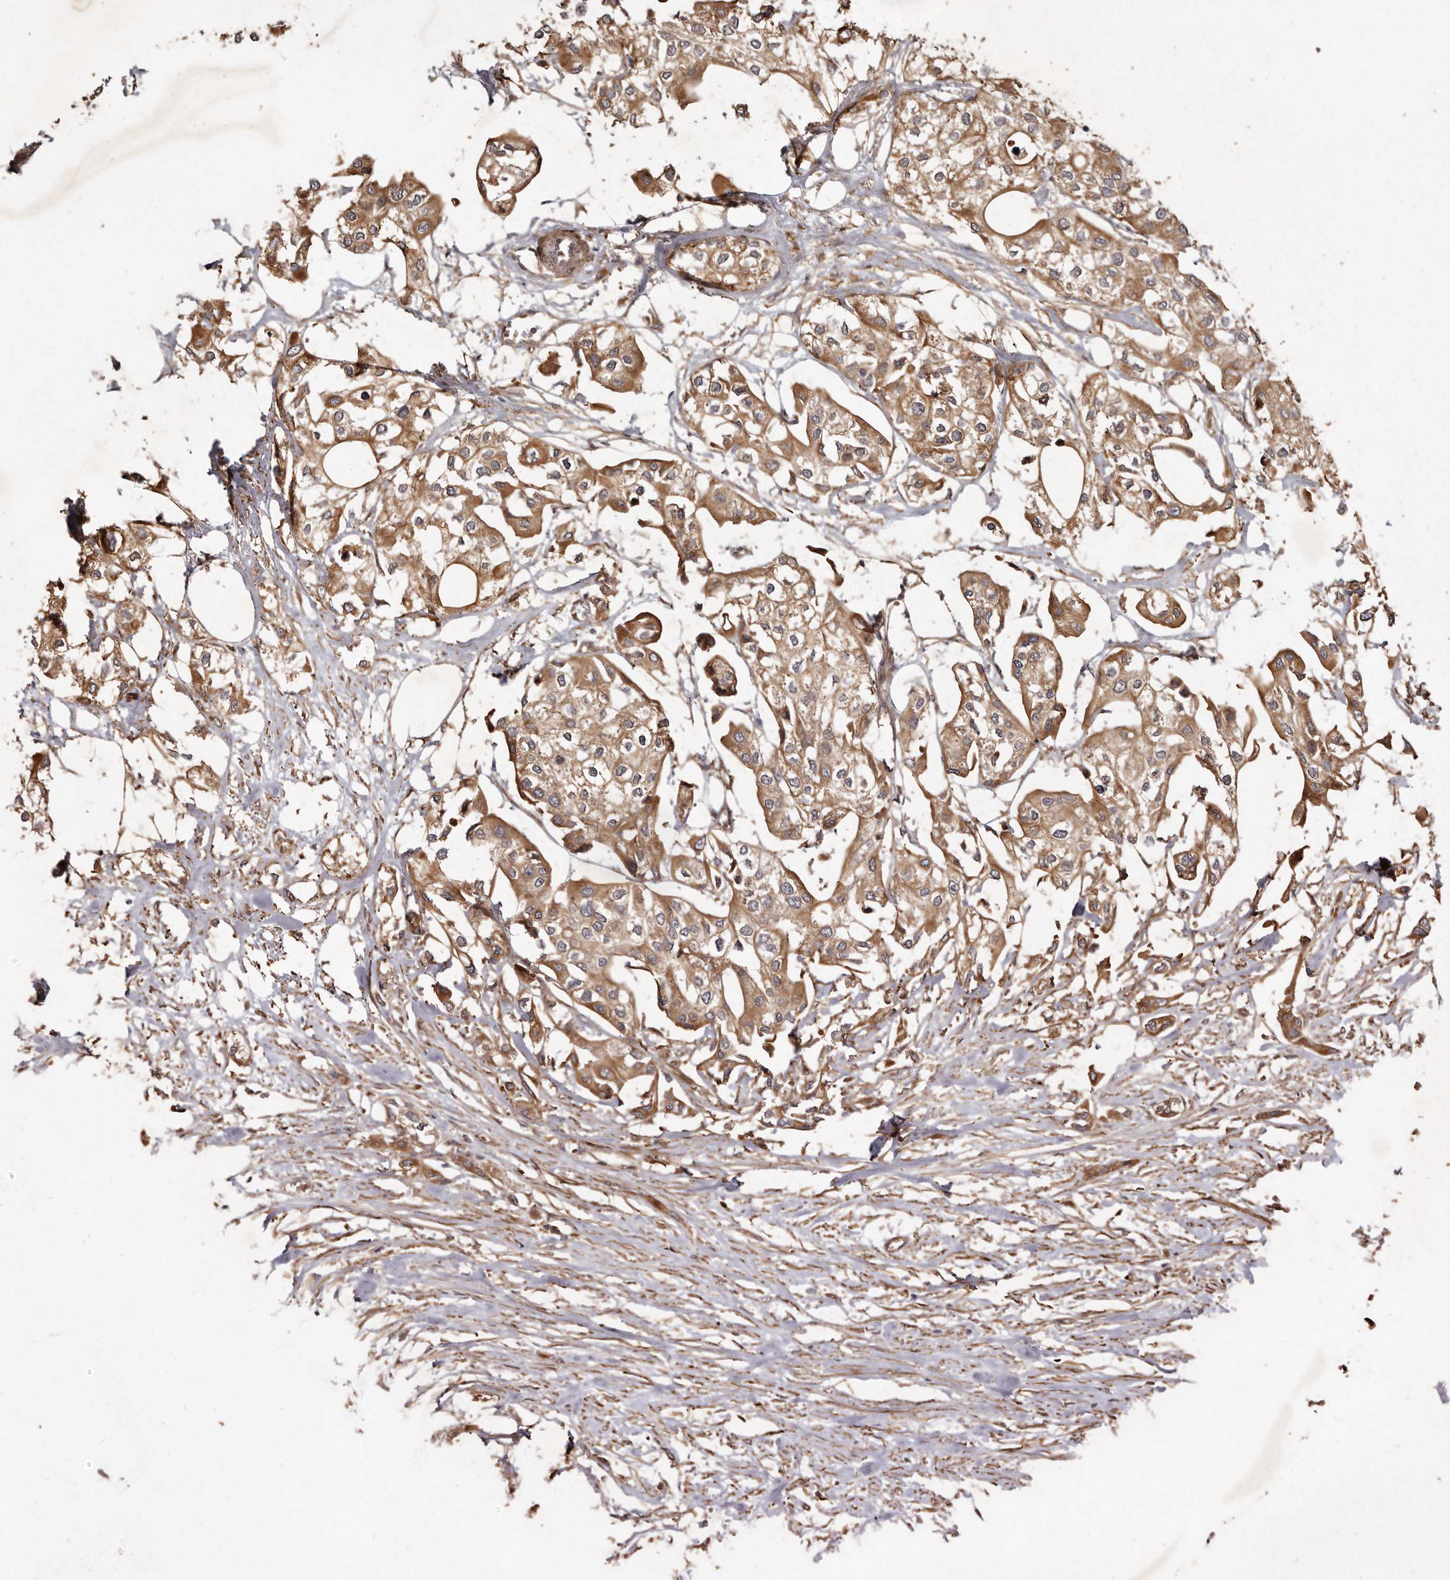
{"staining": {"intensity": "moderate", "quantity": ">75%", "location": "cytoplasmic/membranous"}, "tissue": "urothelial cancer", "cell_type": "Tumor cells", "image_type": "cancer", "snomed": [{"axis": "morphology", "description": "Urothelial carcinoma, High grade"}, {"axis": "topography", "description": "Urinary bladder"}], "caption": "Urothelial cancer stained for a protein (brown) exhibits moderate cytoplasmic/membranous positive staining in about >75% of tumor cells.", "gene": "SEMA3A", "patient": {"sex": "male", "age": 64}}